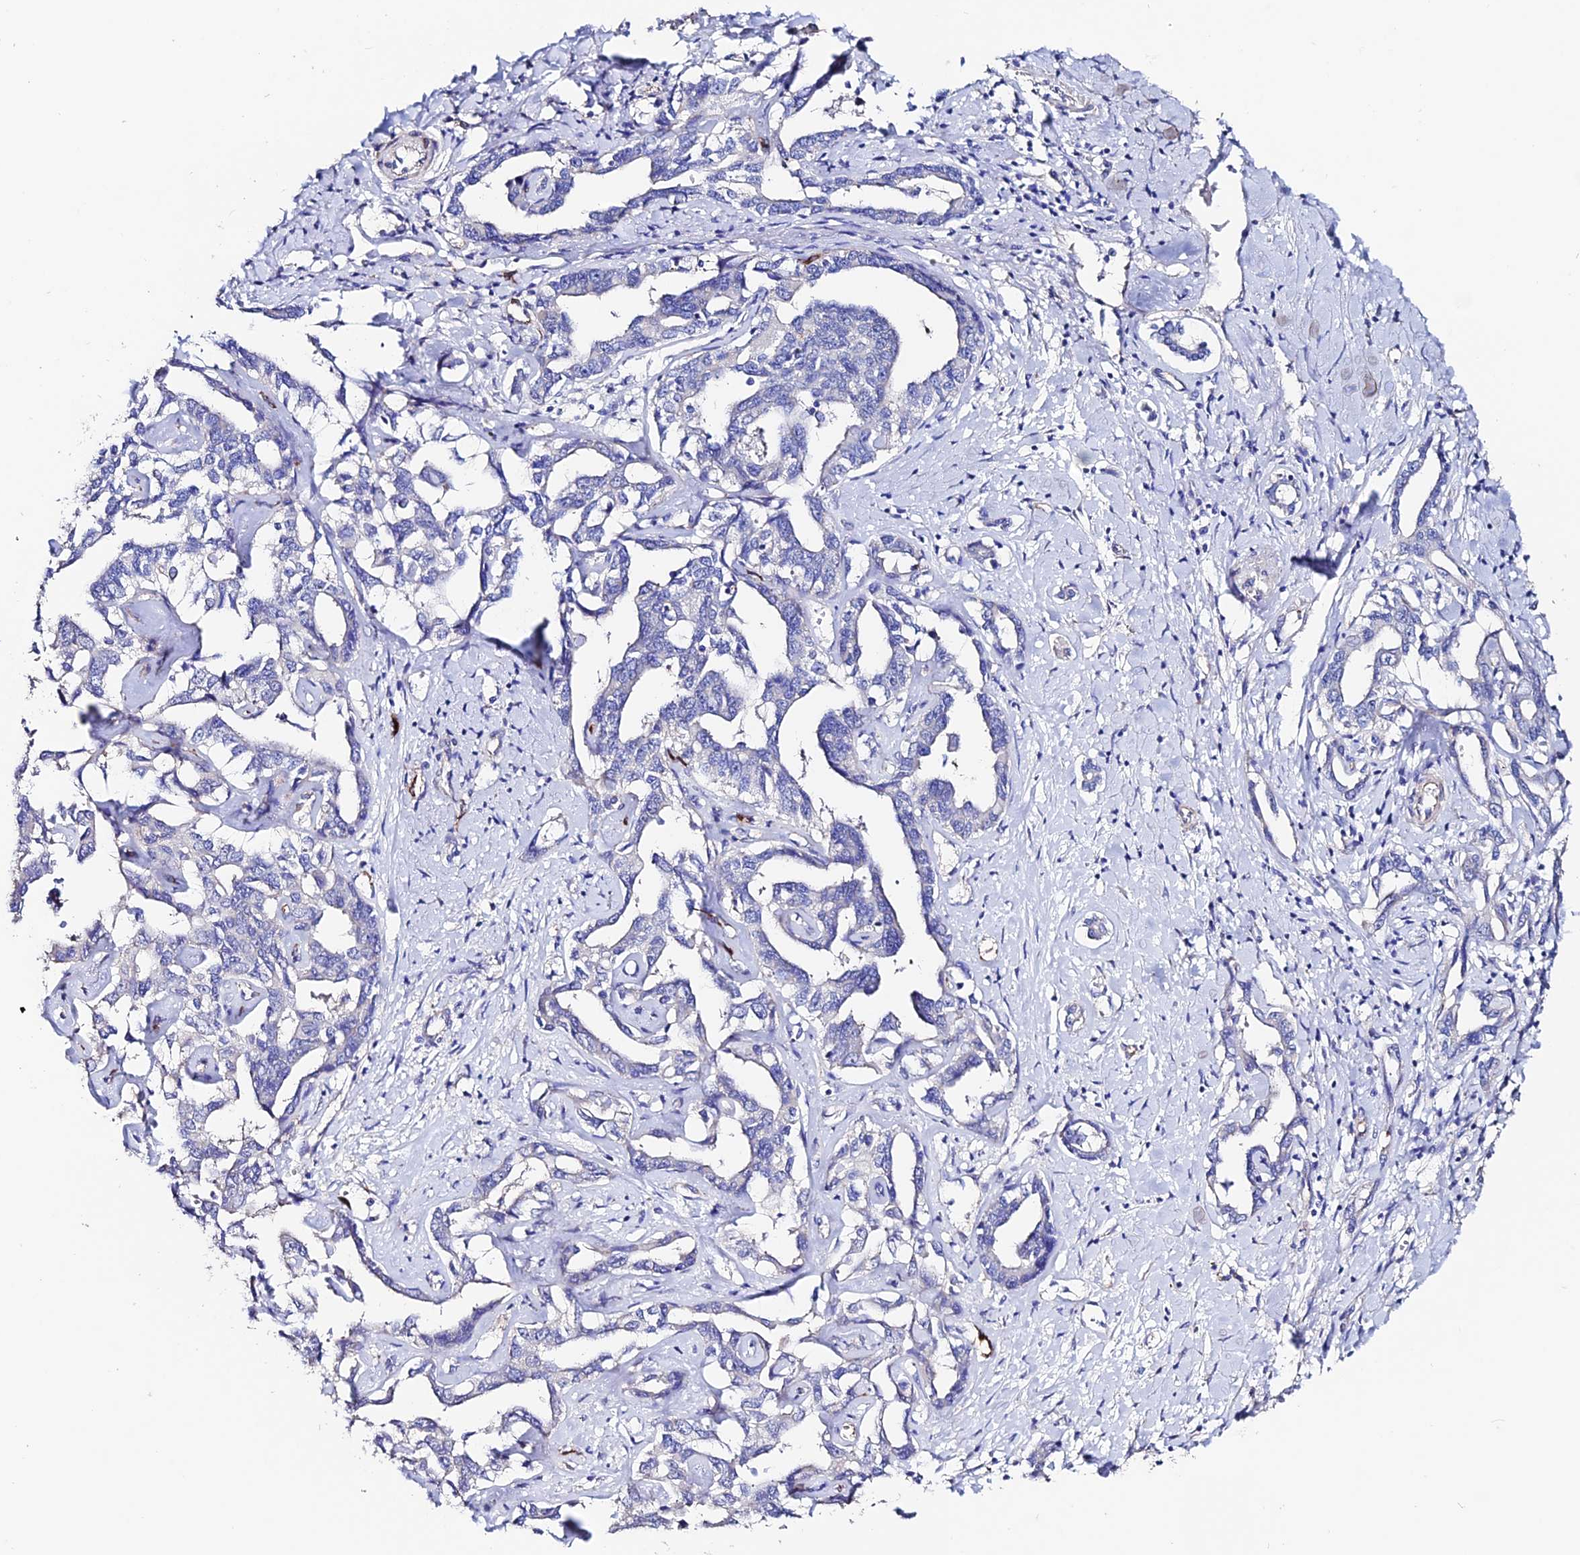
{"staining": {"intensity": "negative", "quantity": "none", "location": "none"}, "tissue": "liver cancer", "cell_type": "Tumor cells", "image_type": "cancer", "snomed": [{"axis": "morphology", "description": "Cholangiocarcinoma"}, {"axis": "topography", "description": "Liver"}], "caption": "Human liver cancer stained for a protein using IHC displays no positivity in tumor cells.", "gene": "ESM1", "patient": {"sex": "male", "age": 59}}